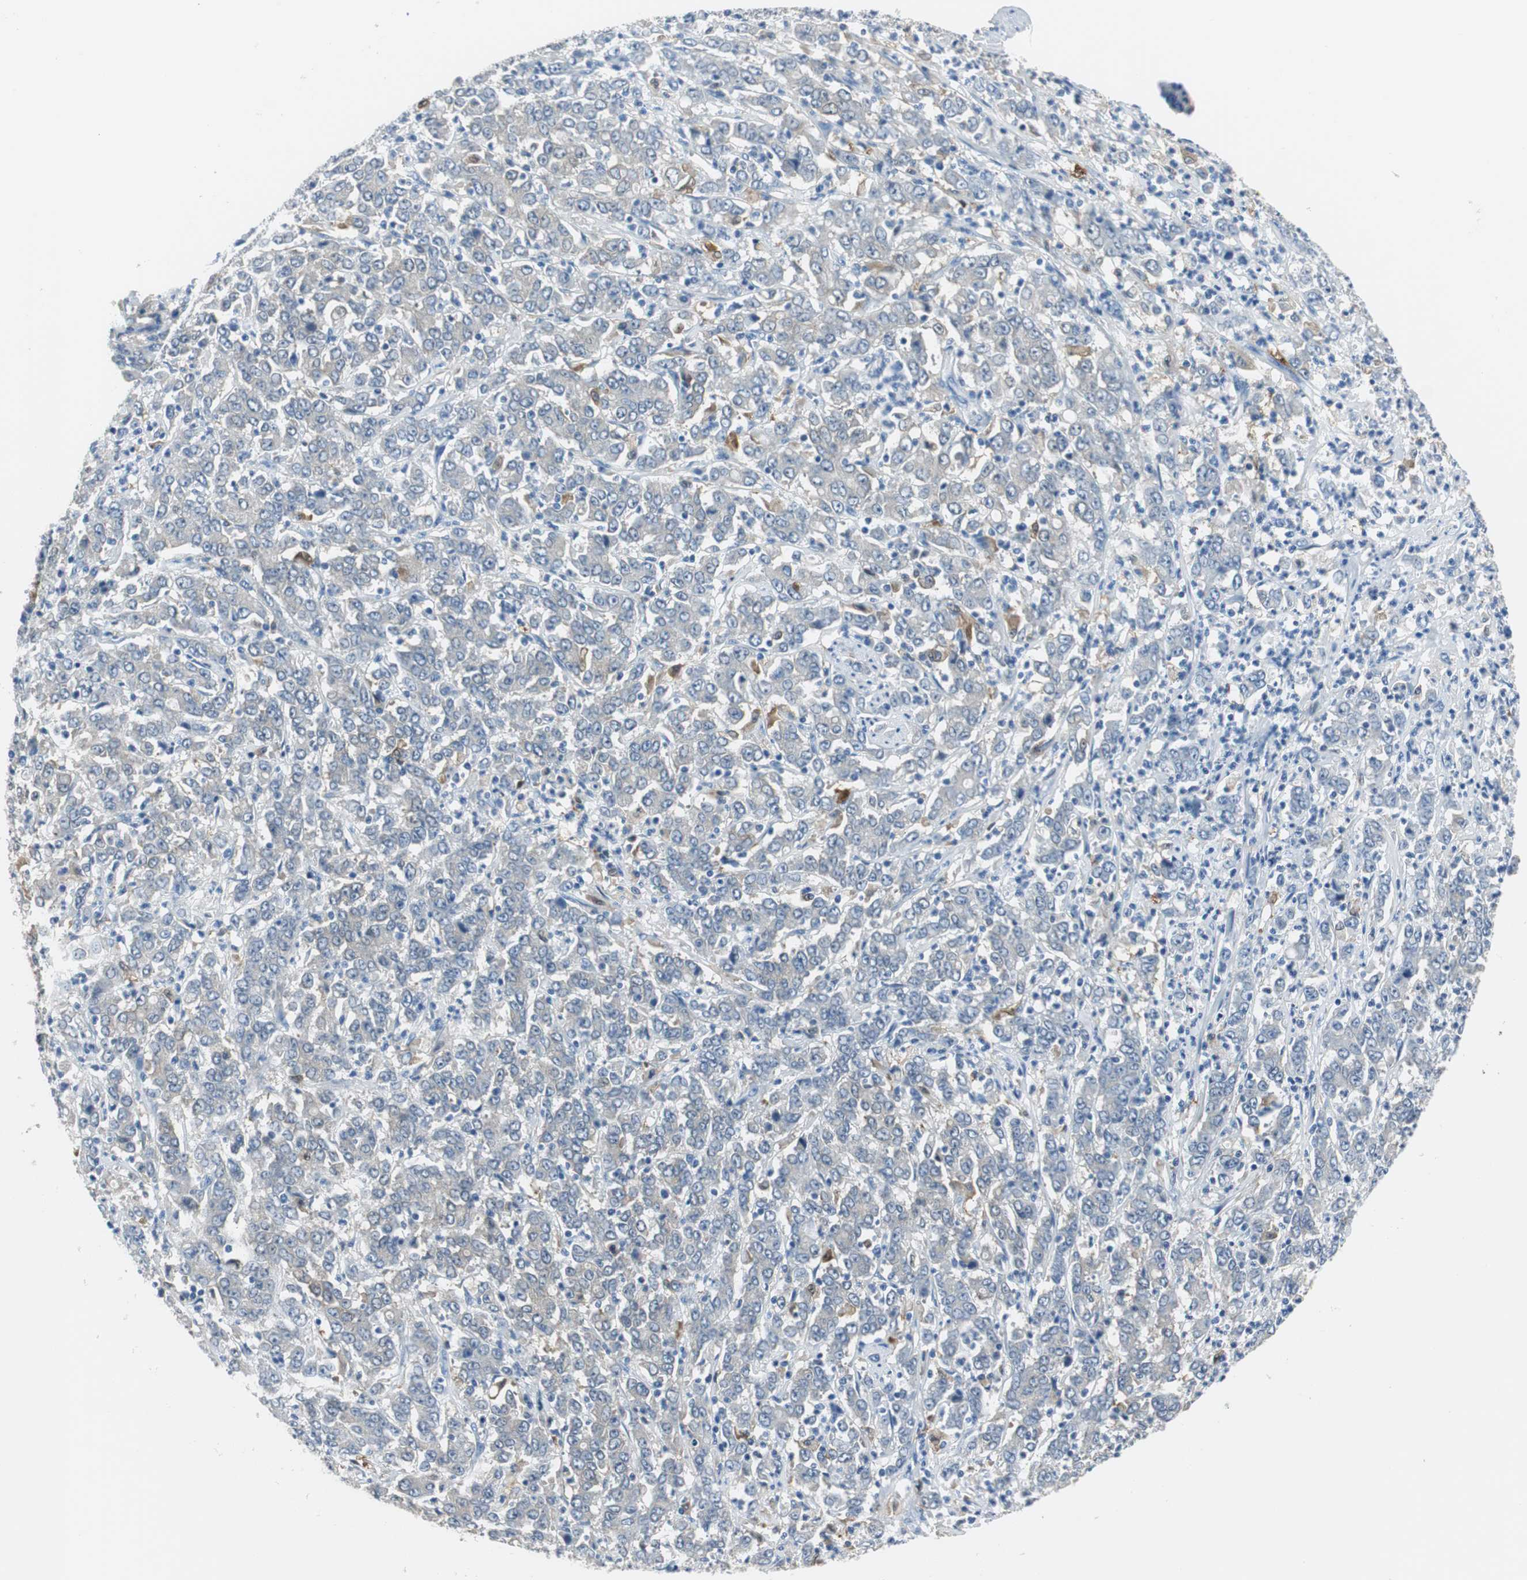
{"staining": {"intensity": "negative", "quantity": "none", "location": "none"}, "tissue": "stomach cancer", "cell_type": "Tumor cells", "image_type": "cancer", "snomed": [{"axis": "morphology", "description": "Adenocarcinoma, NOS"}, {"axis": "topography", "description": "Stomach, lower"}], "caption": "Immunohistochemistry (IHC) of stomach cancer demonstrates no positivity in tumor cells.", "gene": "FBP1", "patient": {"sex": "female", "age": 71}}